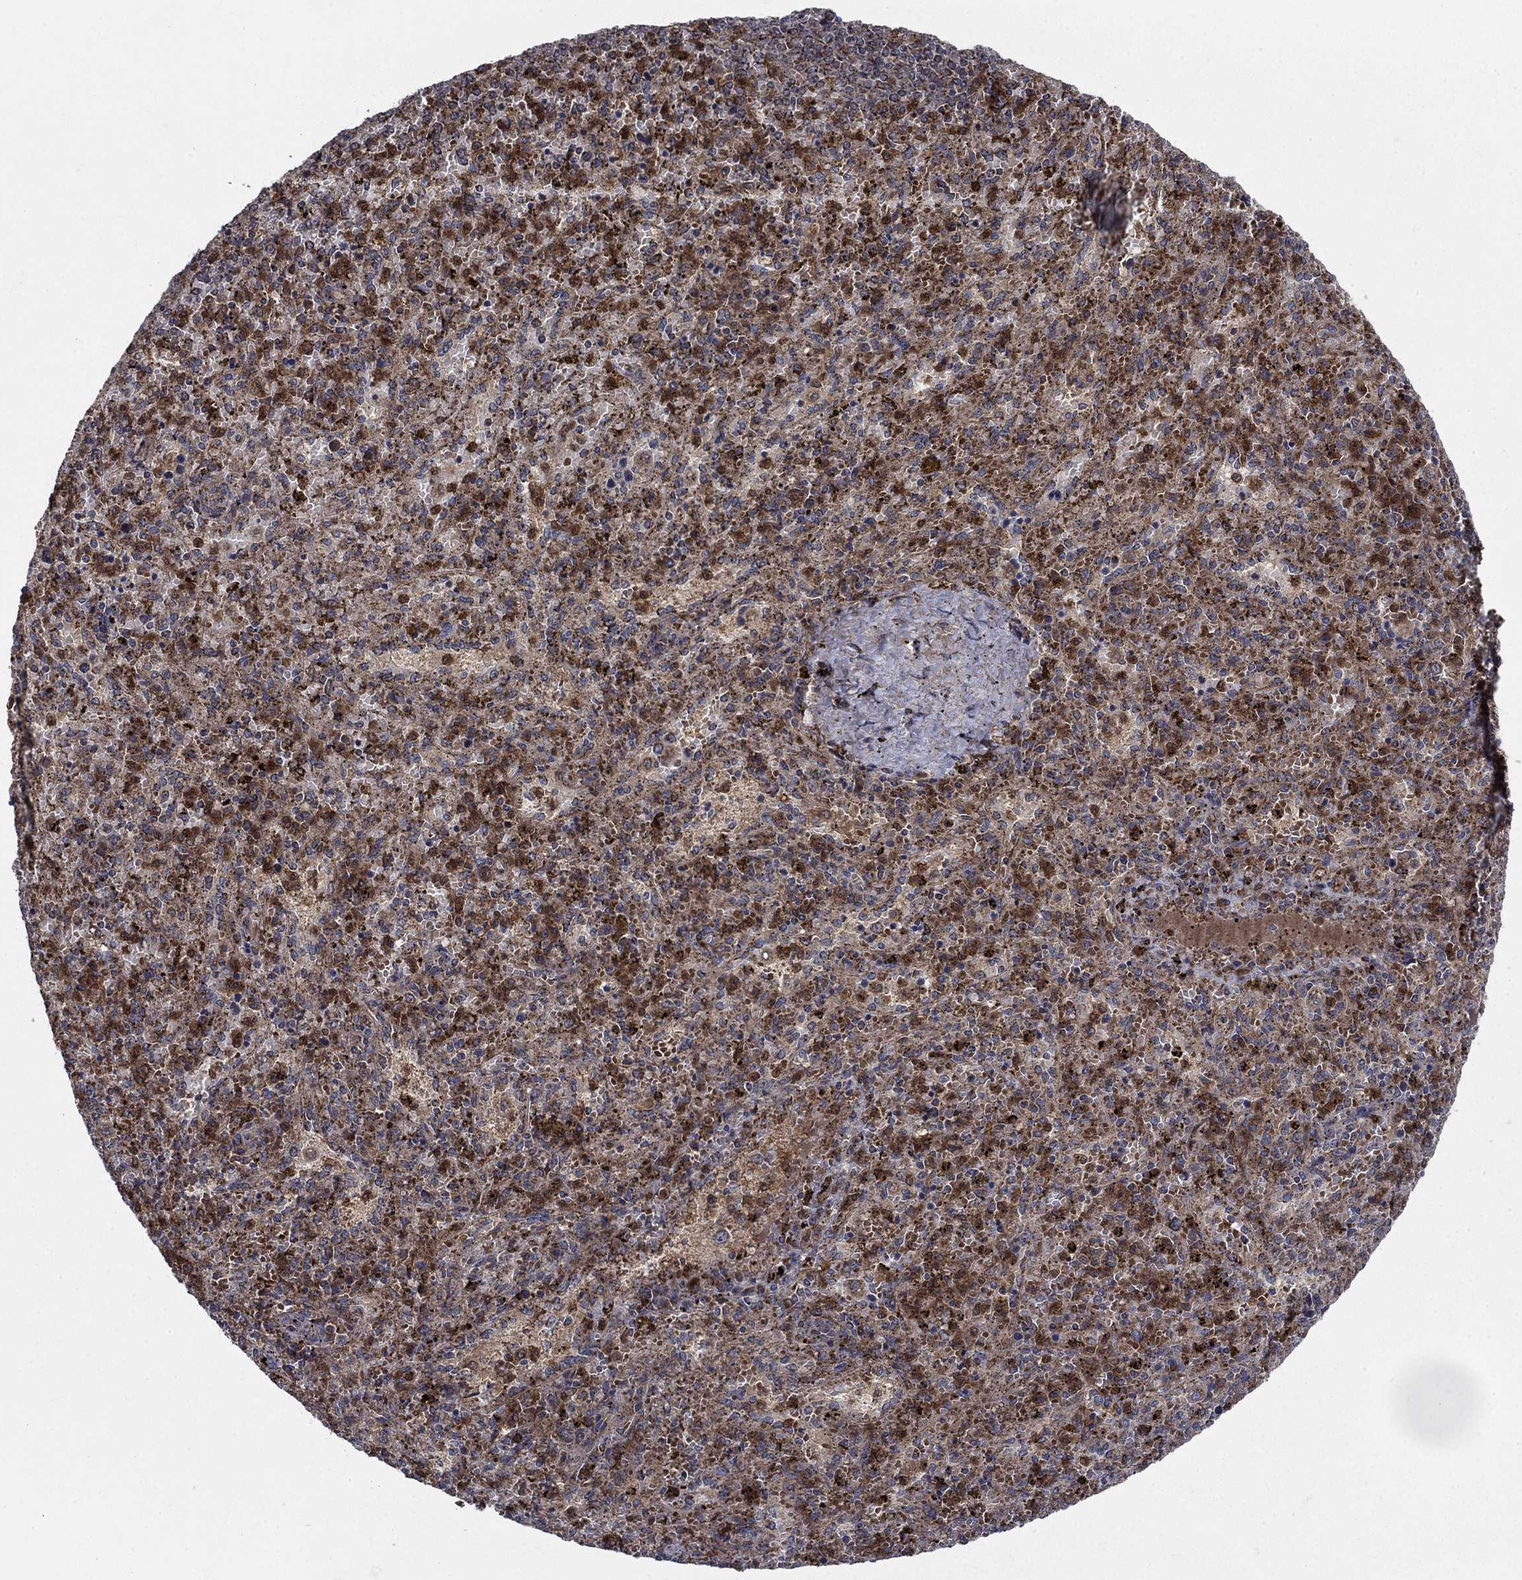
{"staining": {"intensity": "strong", "quantity": "25%-75%", "location": "cytoplasmic/membranous"}, "tissue": "spleen", "cell_type": "Cells in red pulp", "image_type": "normal", "snomed": [{"axis": "morphology", "description": "Normal tissue, NOS"}, {"axis": "topography", "description": "Spleen"}], "caption": "Cells in red pulp show strong cytoplasmic/membranous expression in about 25%-75% of cells in unremarkable spleen. Nuclei are stained in blue.", "gene": "RNF19B", "patient": {"sex": "female", "age": 50}}